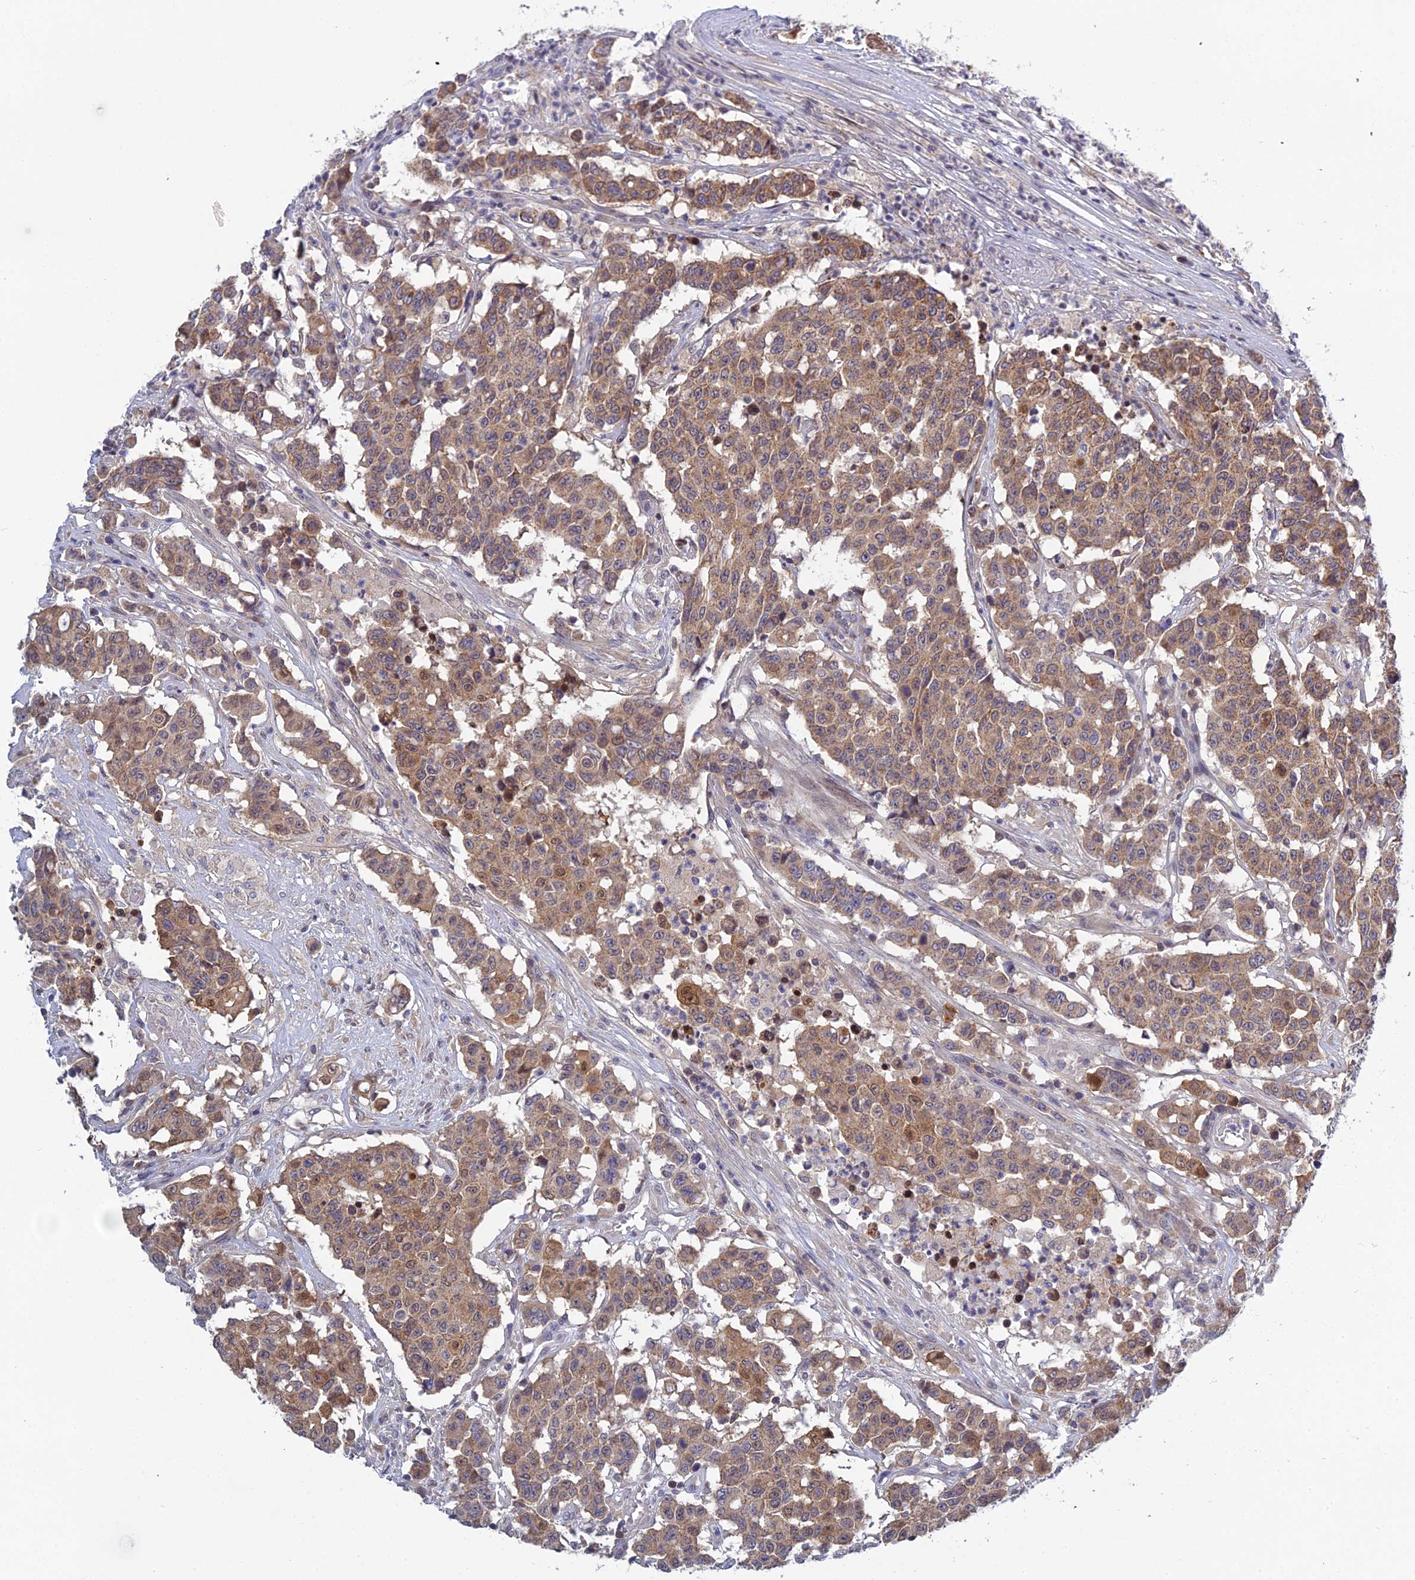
{"staining": {"intensity": "moderate", "quantity": ">75%", "location": "cytoplasmic/membranous"}, "tissue": "colorectal cancer", "cell_type": "Tumor cells", "image_type": "cancer", "snomed": [{"axis": "morphology", "description": "Adenocarcinoma, NOS"}, {"axis": "topography", "description": "Colon"}], "caption": "This micrograph shows immunohistochemistry staining of human colorectal adenocarcinoma, with medium moderate cytoplasmic/membranous positivity in approximately >75% of tumor cells.", "gene": "ELOA2", "patient": {"sex": "male", "age": 51}}